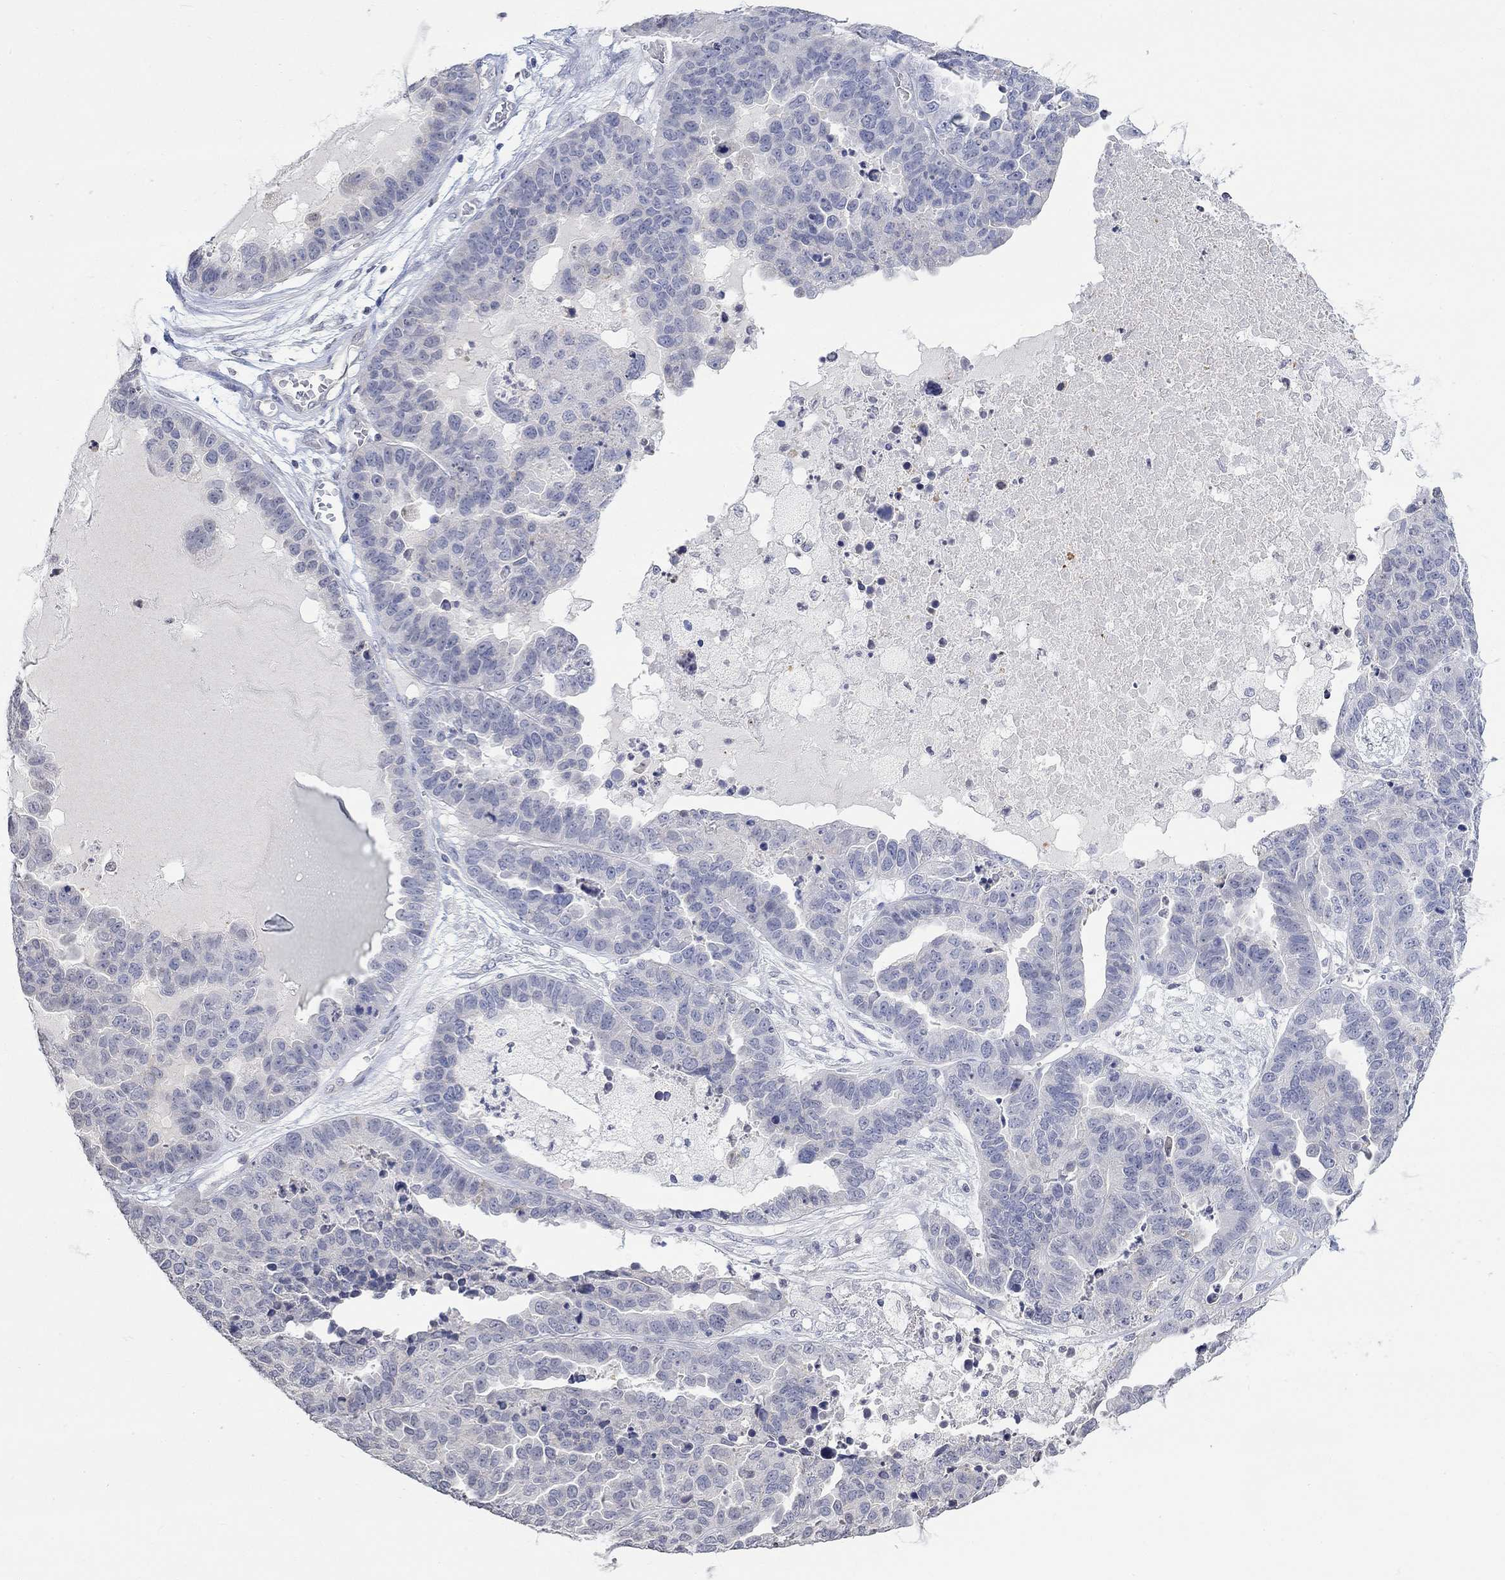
{"staining": {"intensity": "negative", "quantity": "none", "location": "none"}, "tissue": "ovarian cancer", "cell_type": "Tumor cells", "image_type": "cancer", "snomed": [{"axis": "morphology", "description": "Cystadenocarcinoma, serous, NOS"}, {"axis": "topography", "description": "Ovary"}], "caption": "Immunohistochemistry (IHC) micrograph of ovarian cancer stained for a protein (brown), which shows no positivity in tumor cells.", "gene": "TMEM255A", "patient": {"sex": "female", "age": 87}}